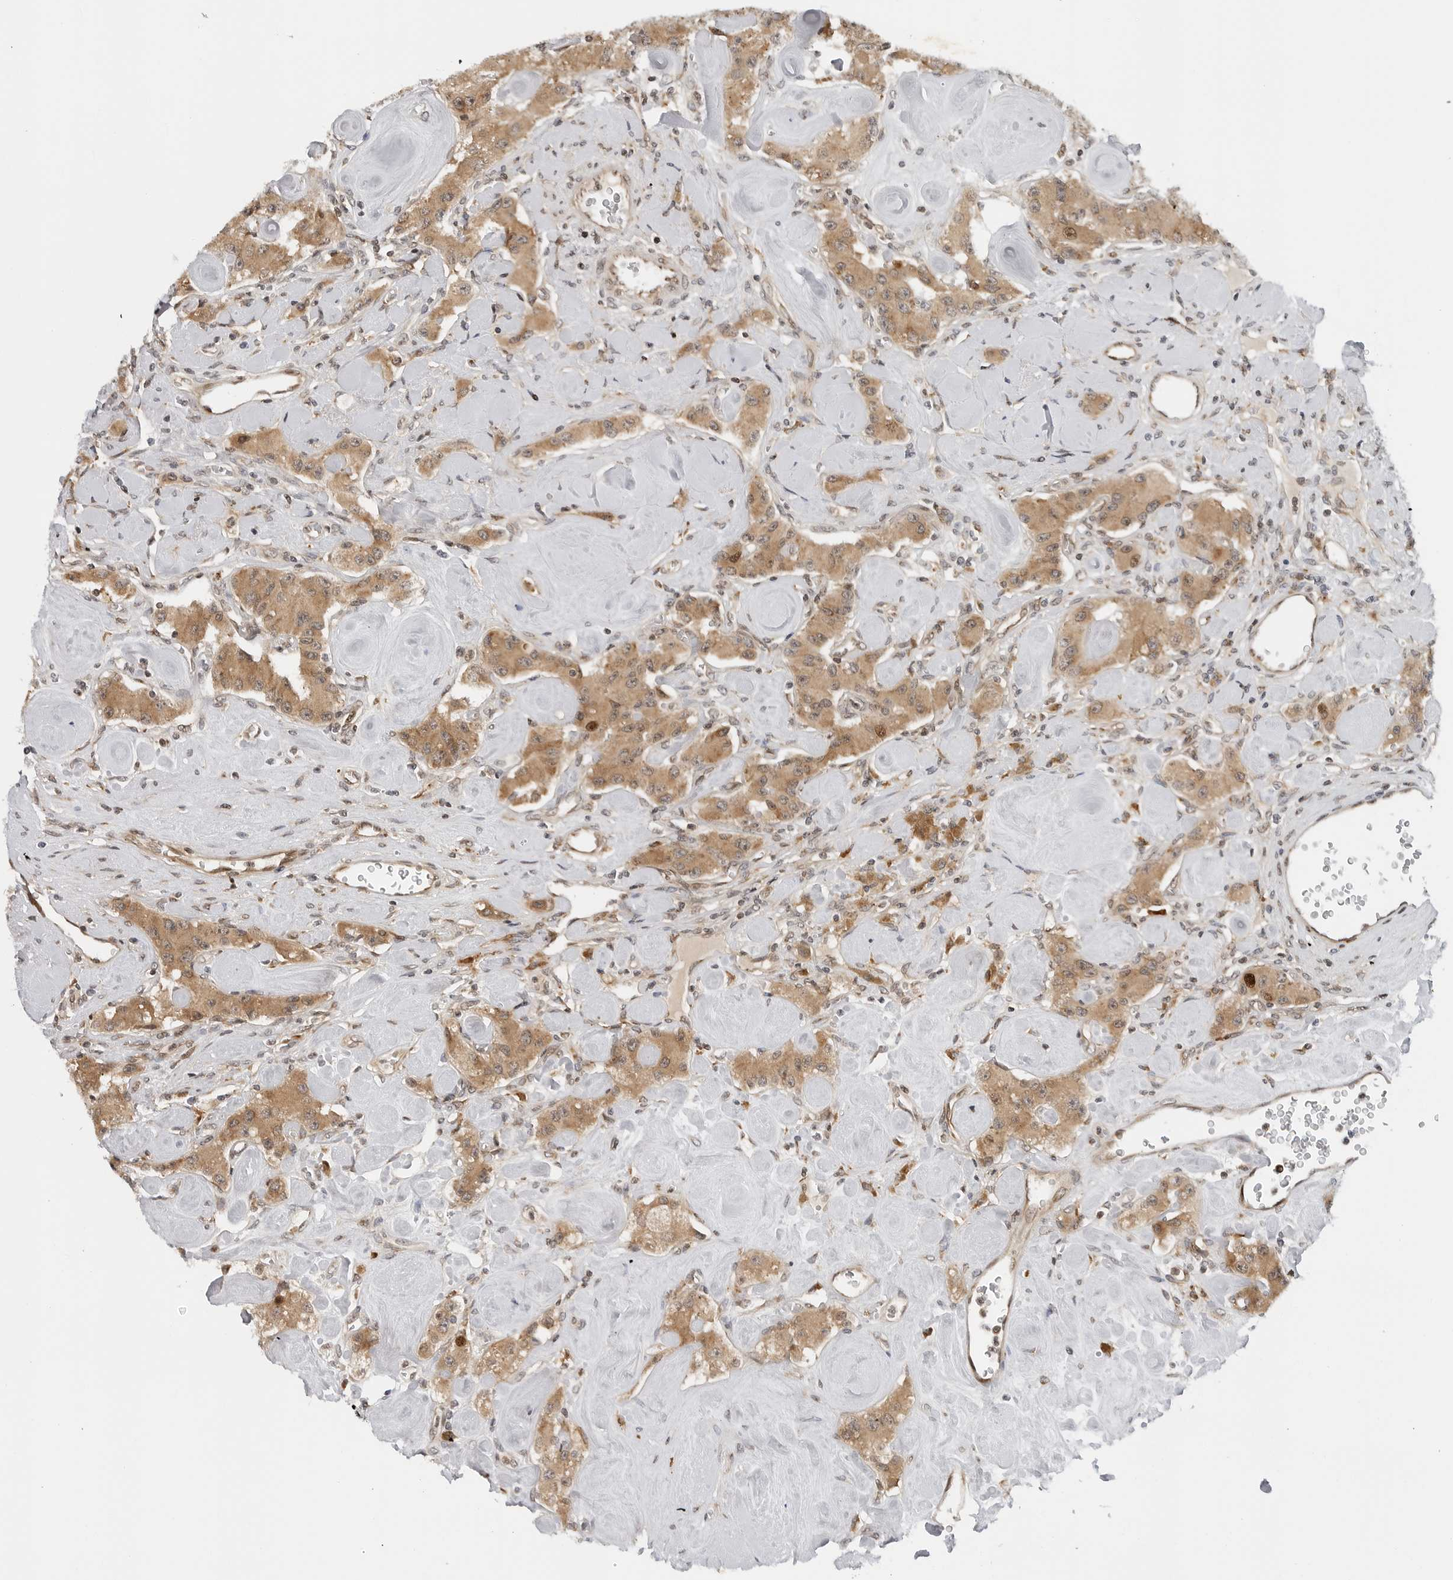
{"staining": {"intensity": "moderate", "quantity": ">75%", "location": "cytoplasmic/membranous"}, "tissue": "carcinoid", "cell_type": "Tumor cells", "image_type": "cancer", "snomed": [{"axis": "morphology", "description": "Carcinoid, malignant, NOS"}, {"axis": "topography", "description": "Pancreas"}], "caption": "A brown stain shows moderate cytoplasmic/membranous expression of a protein in carcinoid (malignant) tumor cells.", "gene": "TIPRL", "patient": {"sex": "male", "age": 41}}